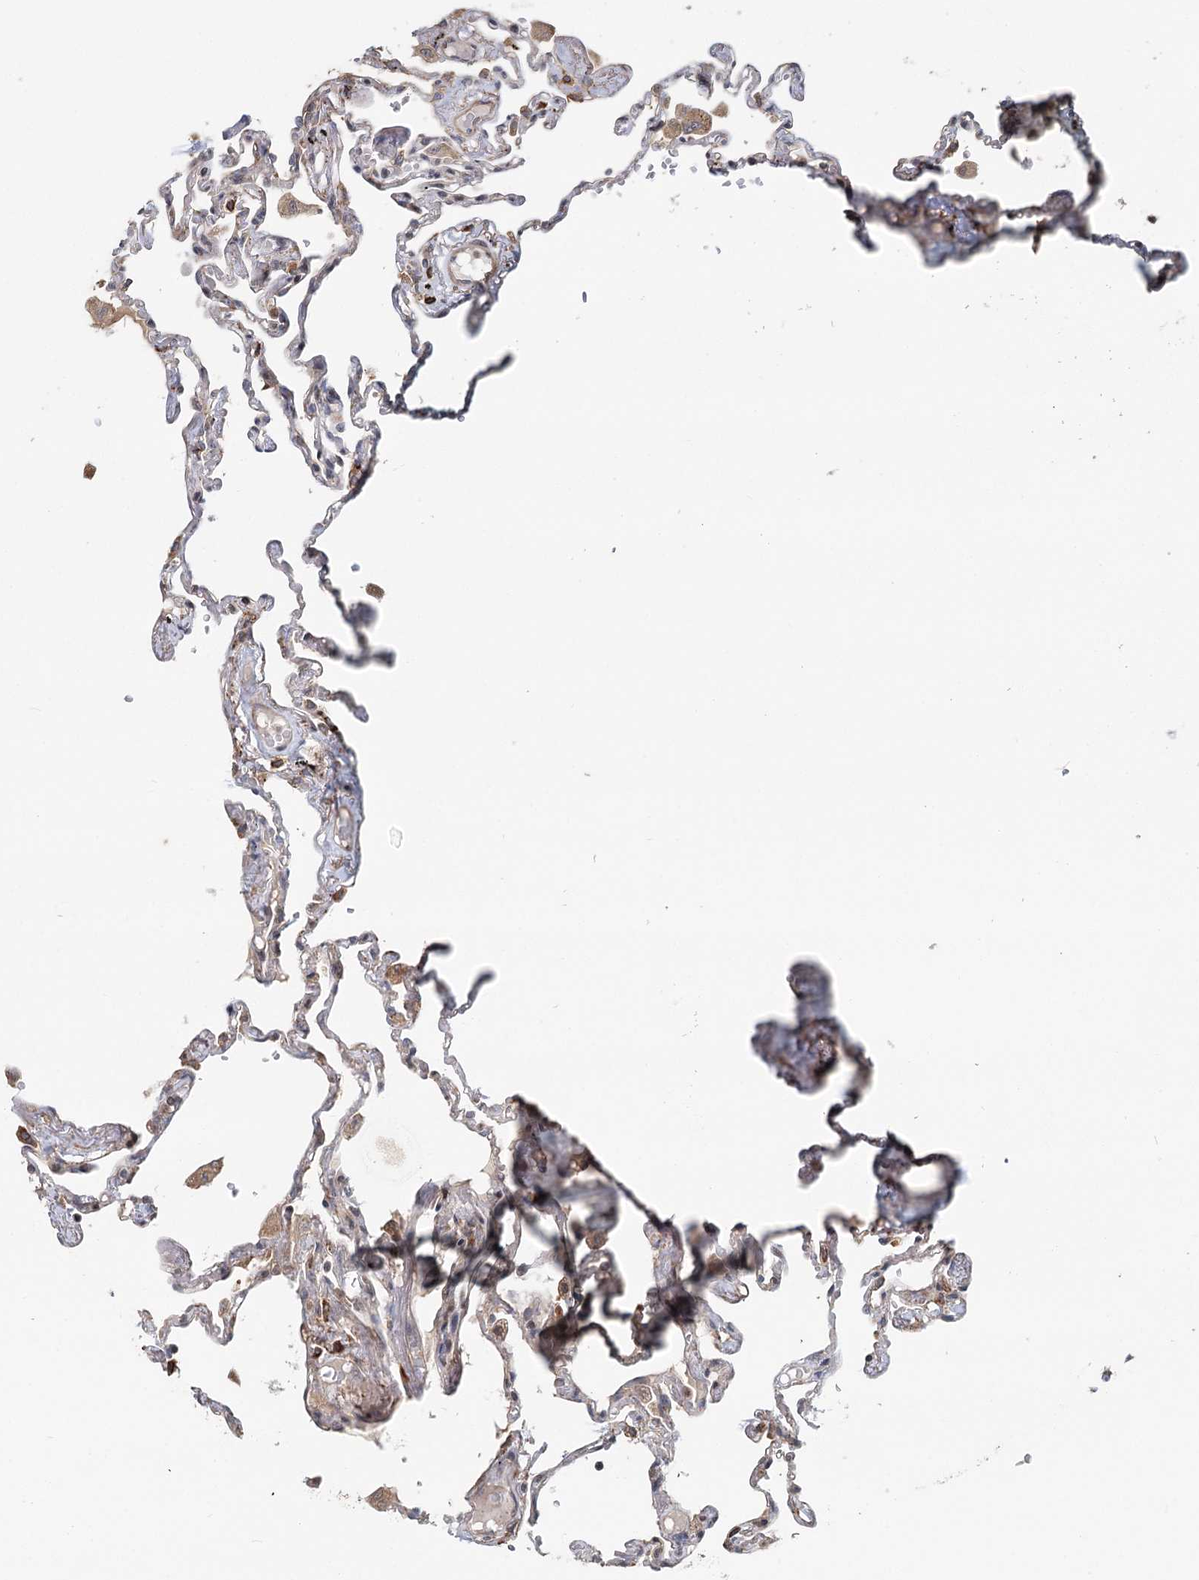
{"staining": {"intensity": "moderate", "quantity": "25%-75%", "location": "cytoplasmic/membranous"}, "tissue": "lung", "cell_type": "Alveolar cells", "image_type": "normal", "snomed": [{"axis": "morphology", "description": "Normal tissue, NOS"}, {"axis": "topography", "description": "Lung"}], "caption": "Immunohistochemistry (IHC) histopathology image of normal lung: human lung stained using IHC displays medium levels of moderate protein expression localized specifically in the cytoplasmic/membranous of alveolar cells, appearing as a cytoplasmic/membranous brown color.", "gene": "RNF111", "patient": {"sex": "female", "age": 67}}